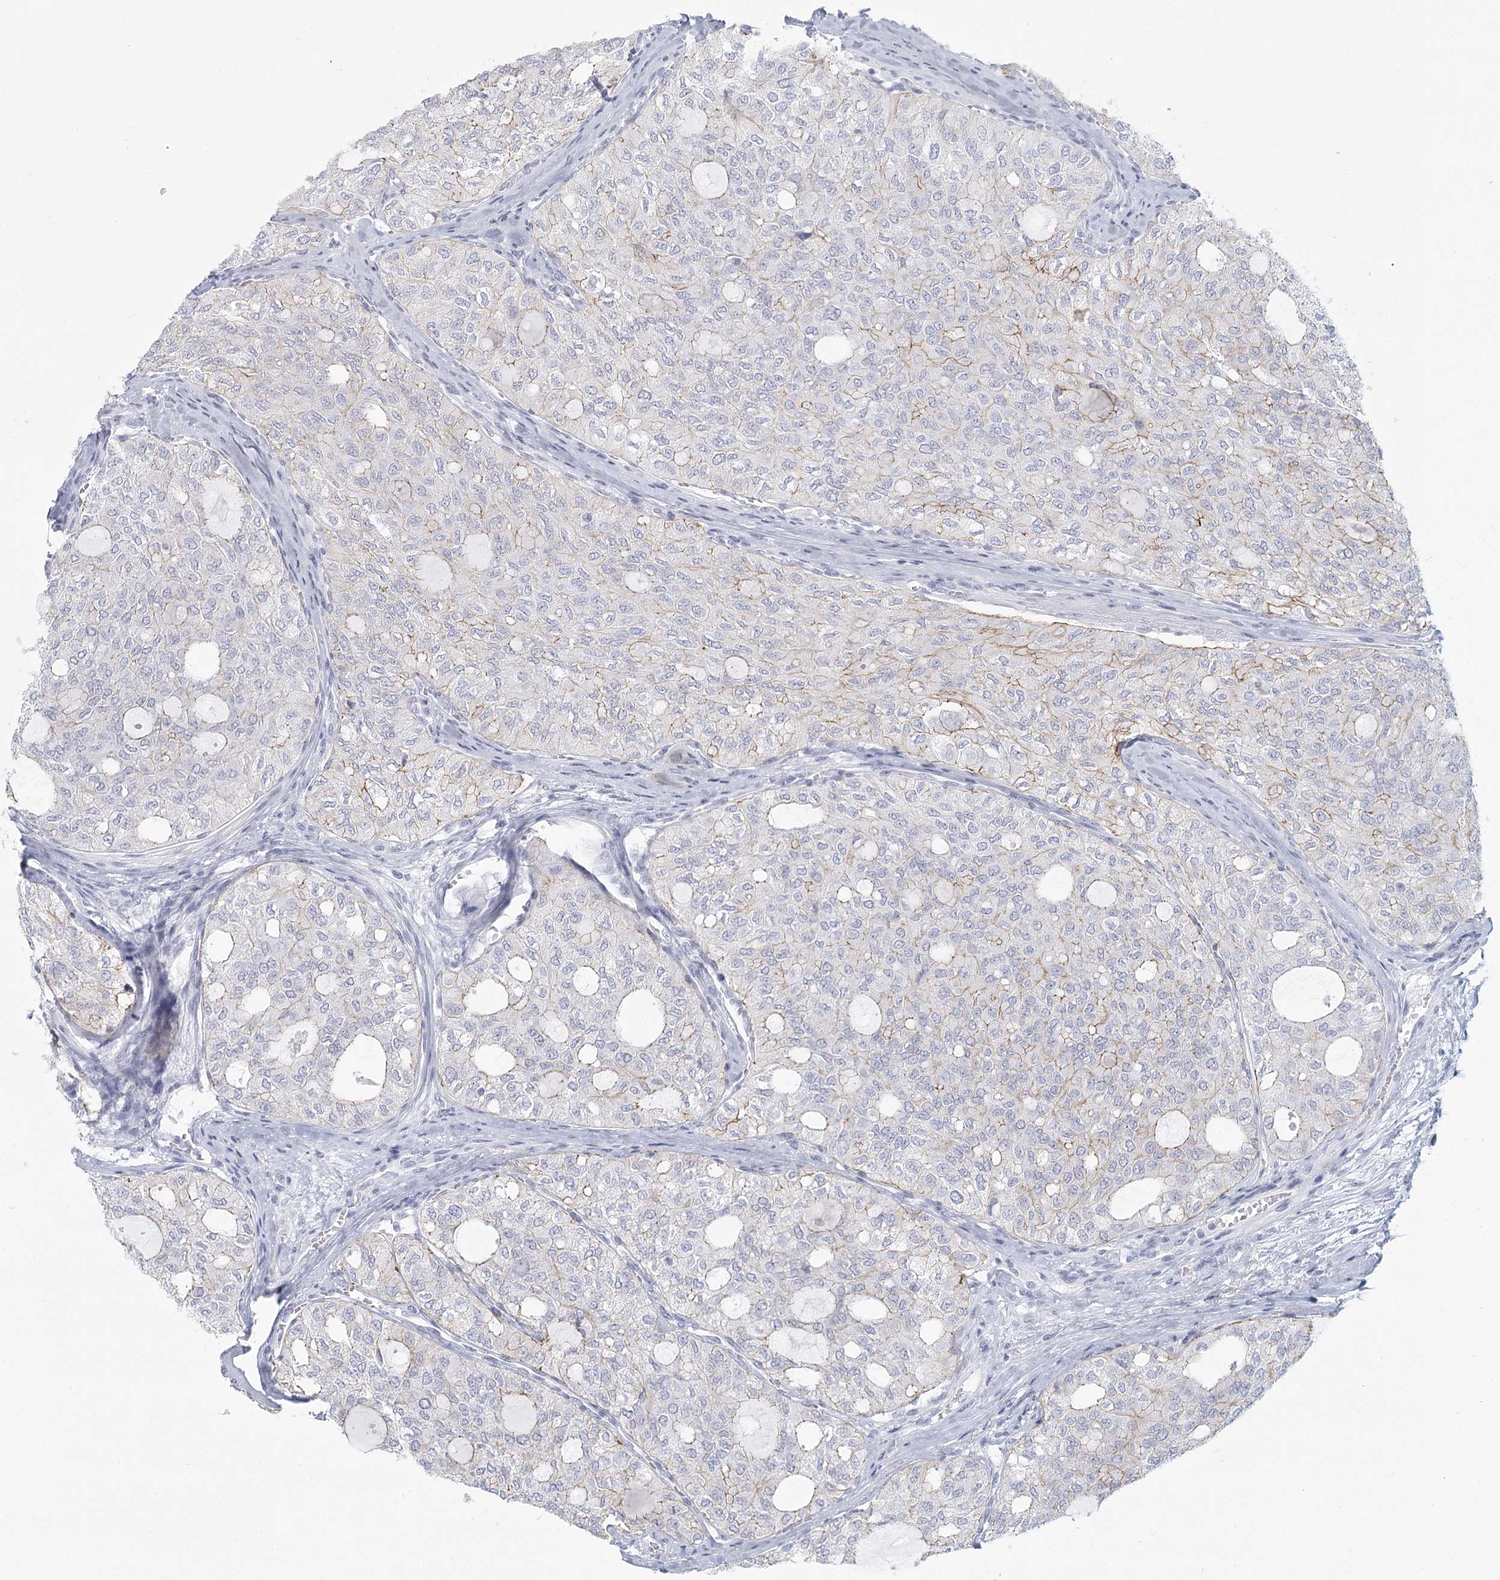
{"staining": {"intensity": "weak", "quantity": "<25%", "location": "cytoplasmic/membranous"}, "tissue": "thyroid cancer", "cell_type": "Tumor cells", "image_type": "cancer", "snomed": [{"axis": "morphology", "description": "Follicular adenoma carcinoma, NOS"}, {"axis": "topography", "description": "Thyroid gland"}], "caption": "Thyroid cancer (follicular adenoma carcinoma) stained for a protein using IHC demonstrates no staining tumor cells.", "gene": "WNT8B", "patient": {"sex": "male", "age": 75}}